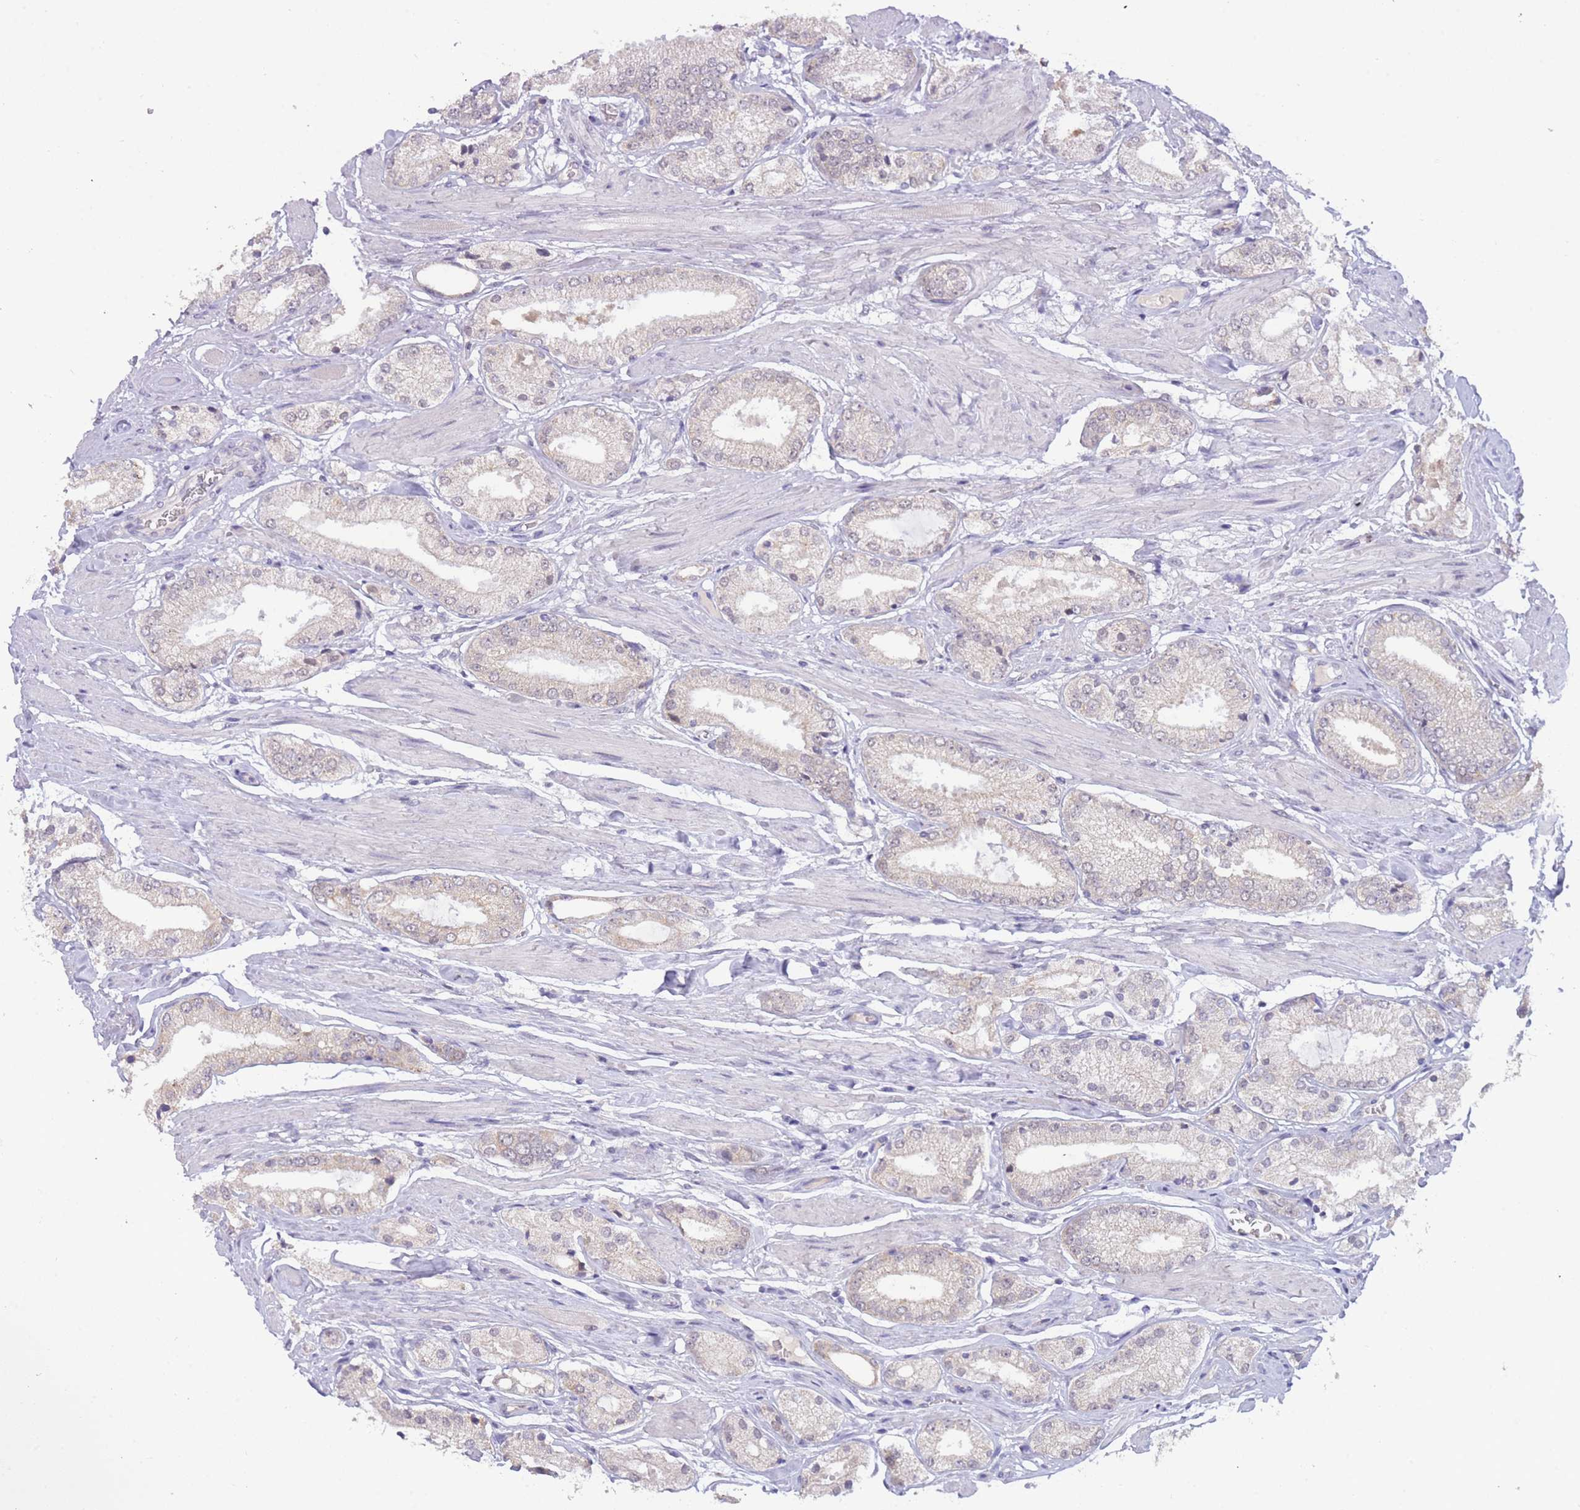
{"staining": {"intensity": "negative", "quantity": "none", "location": "none"}, "tissue": "prostate cancer", "cell_type": "Tumor cells", "image_type": "cancer", "snomed": [{"axis": "morphology", "description": "Adenocarcinoma, High grade"}, {"axis": "topography", "description": "Prostate and seminal vesicle, NOS"}], "caption": "This micrograph is of adenocarcinoma (high-grade) (prostate) stained with immunohistochemistry to label a protein in brown with the nuclei are counter-stained blue. There is no positivity in tumor cells.", "gene": "GOLGA6L25", "patient": {"sex": "male", "age": 64}}